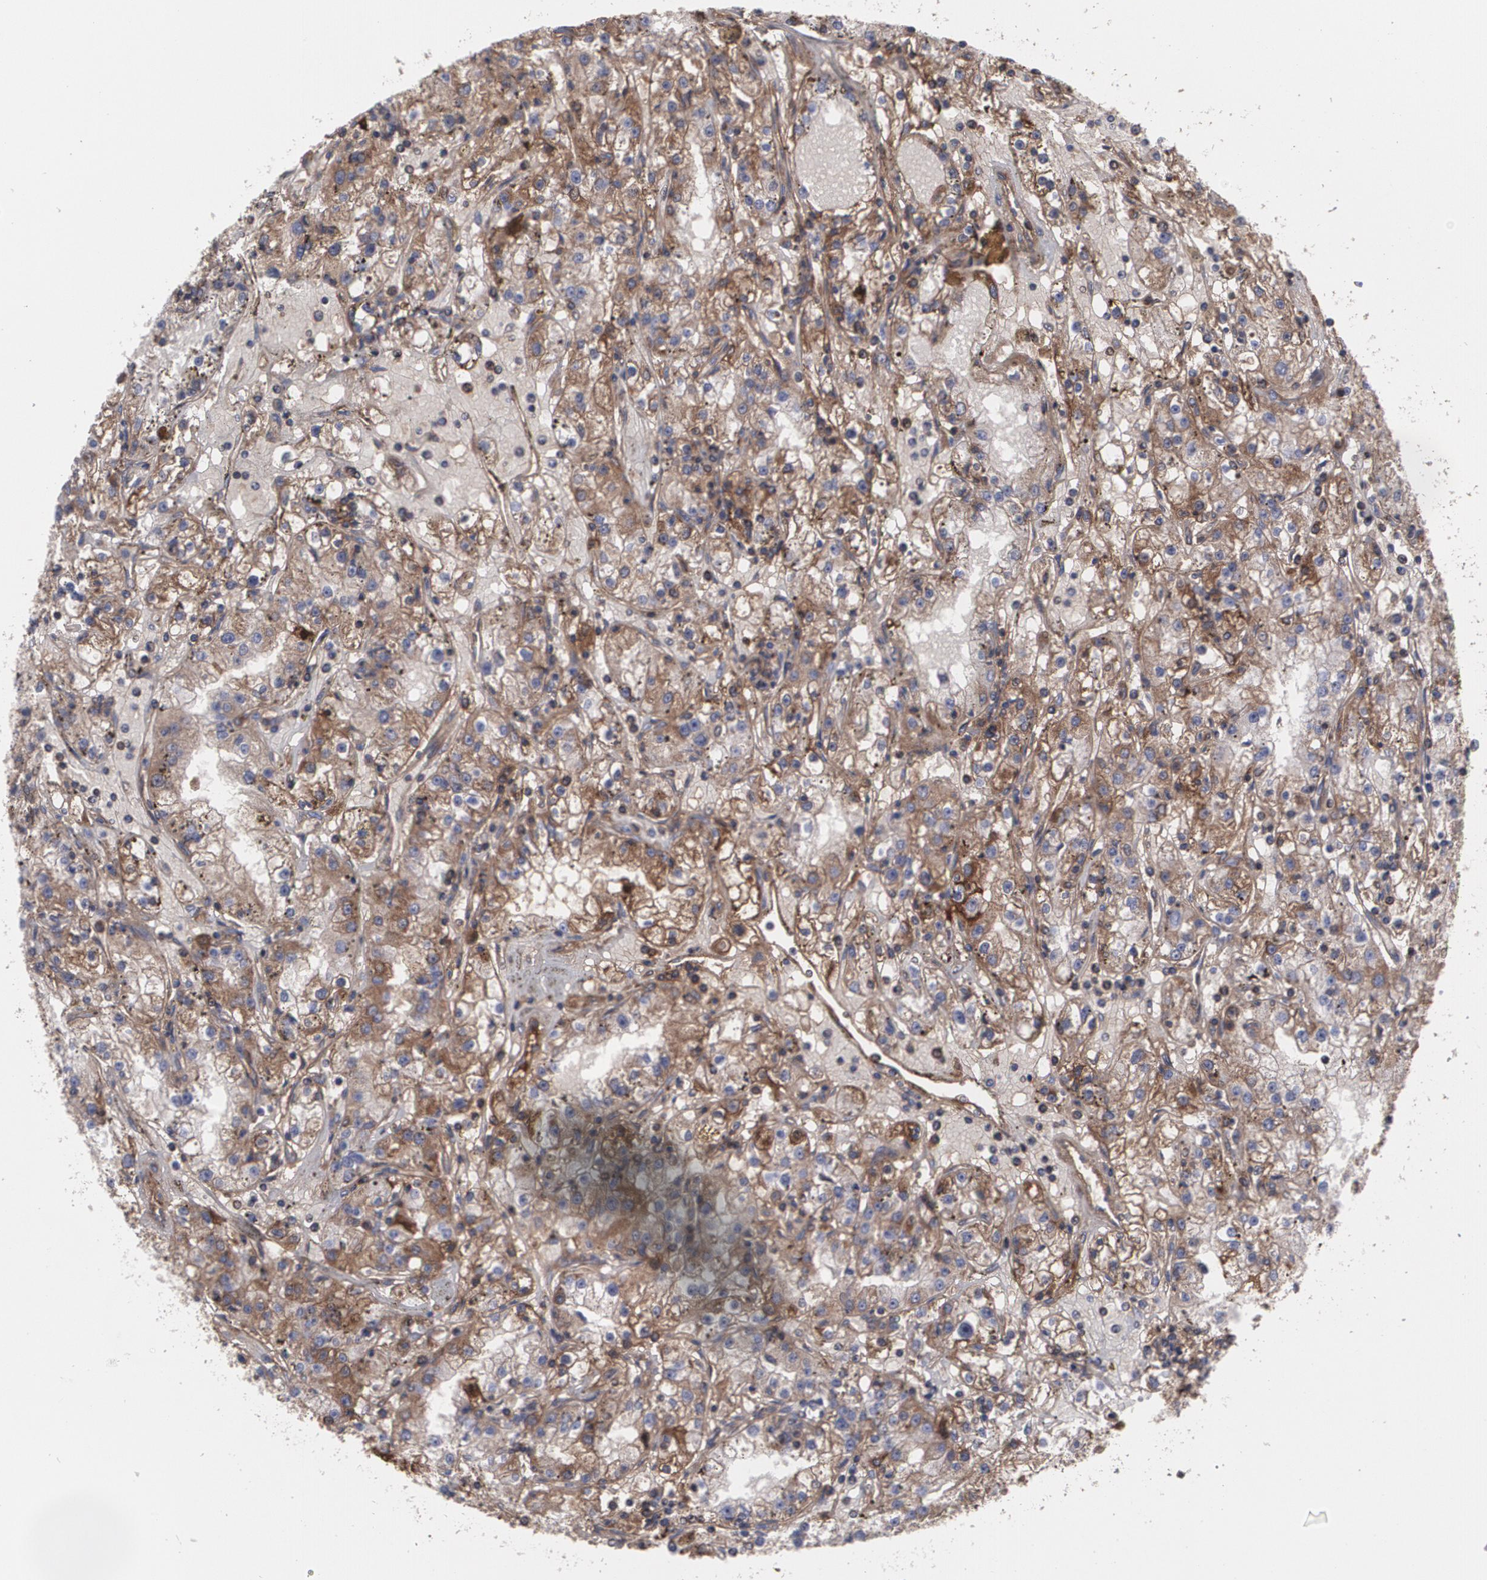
{"staining": {"intensity": "moderate", "quantity": ">75%", "location": "cytoplasmic/membranous"}, "tissue": "renal cancer", "cell_type": "Tumor cells", "image_type": "cancer", "snomed": [{"axis": "morphology", "description": "Adenocarcinoma, NOS"}, {"axis": "topography", "description": "Kidney"}], "caption": "DAB (3,3'-diaminobenzidine) immunohistochemical staining of human renal cancer (adenocarcinoma) shows moderate cytoplasmic/membranous protein positivity in about >75% of tumor cells.", "gene": "FBLN1", "patient": {"sex": "female", "age": 52}}